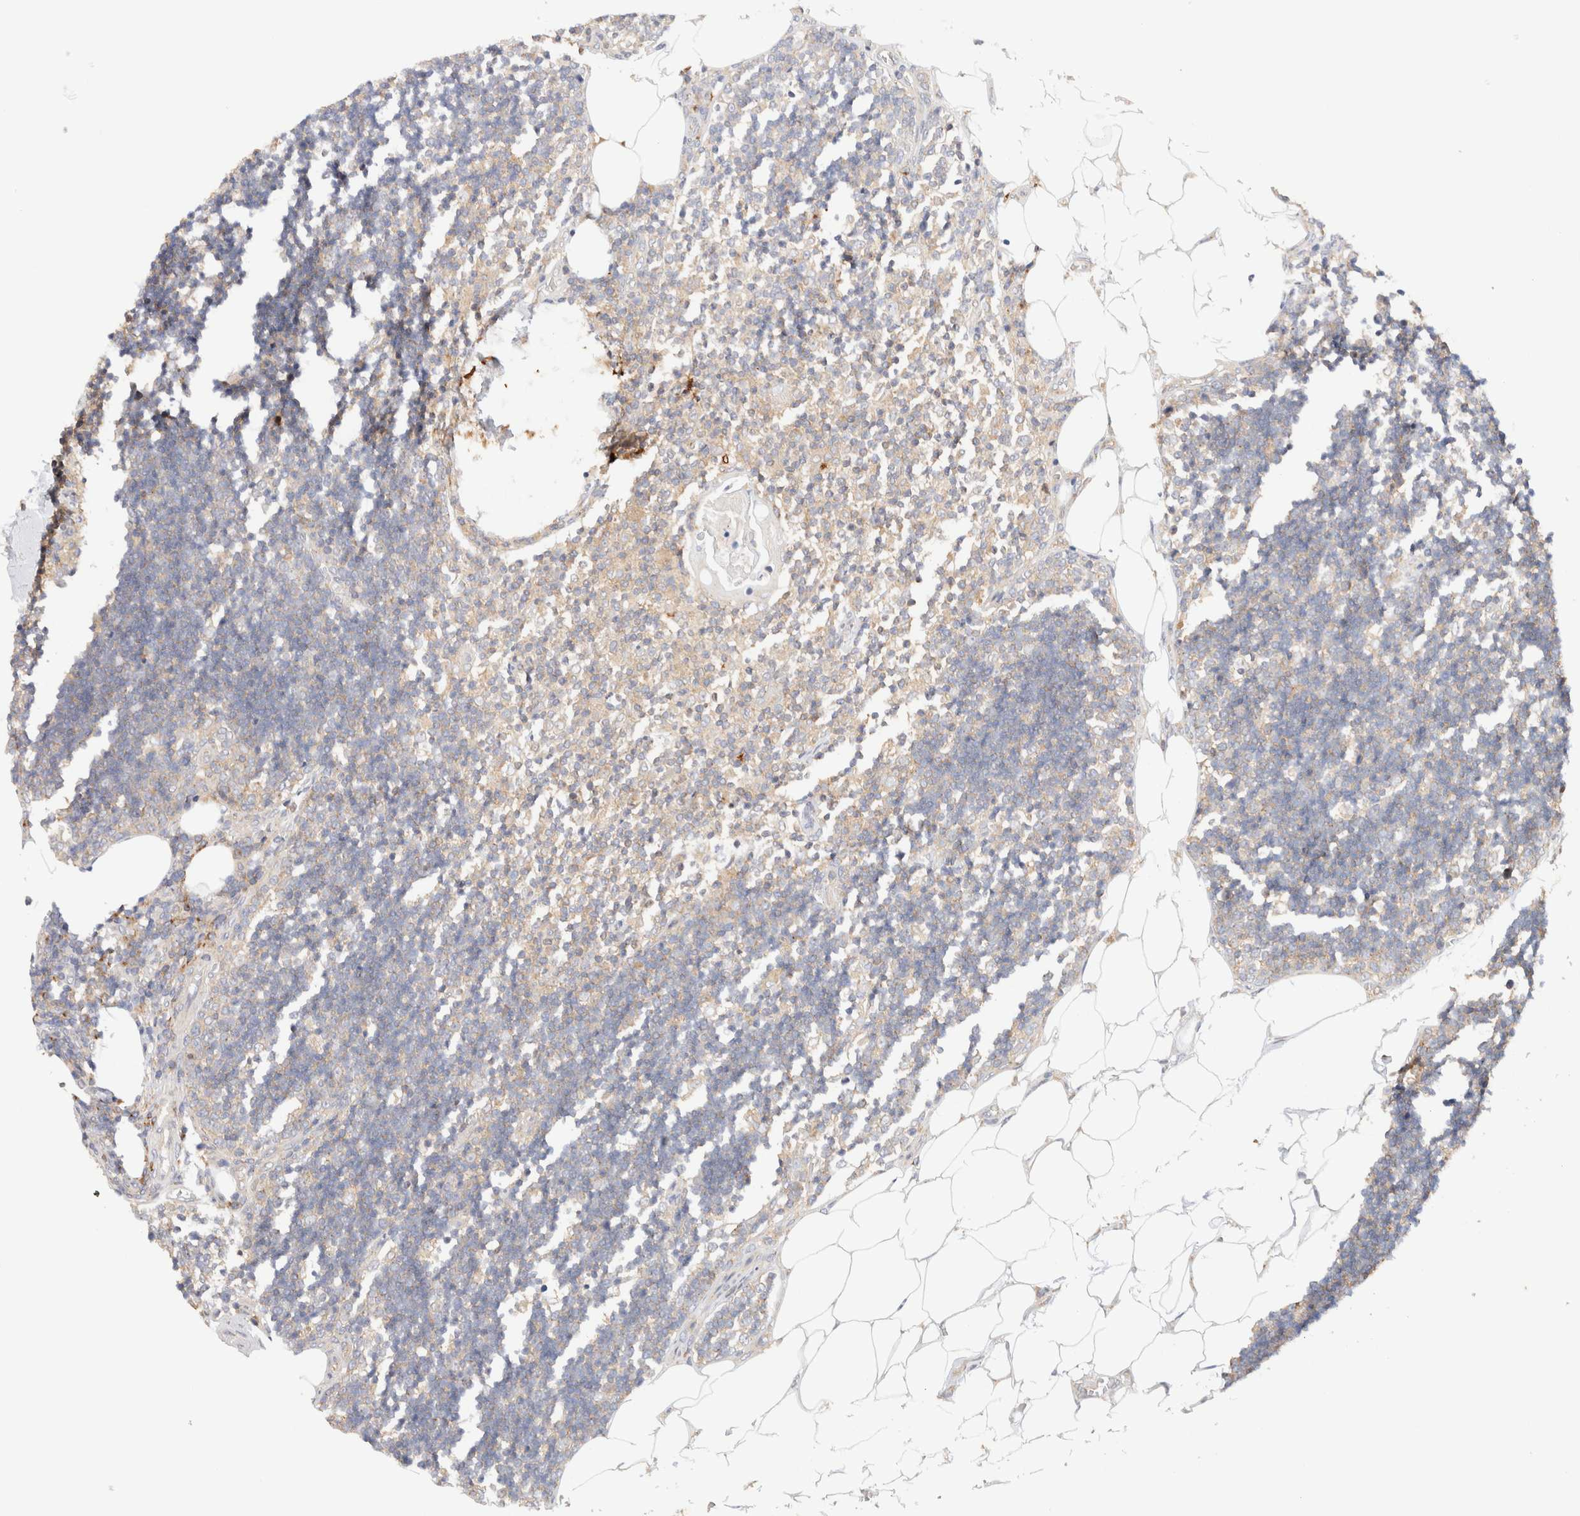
{"staining": {"intensity": "strong", "quantity": "<25%", "location": "cytoplasmic/membranous"}, "tissue": "lymph node", "cell_type": "Germinal center cells", "image_type": "normal", "snomed": [{"axis": "morphology", "description": "Normal tissue, NOS"}, {"axis": "topography", "description": "Lymph node"}], "caption": "An IHC histopathology image of unremarkable tissue is shown. Protein staining in brown shows strong cytoplasmic/membranous positivity in lymph node within germinal center cells.", "gene": "RABEP1", "patient": {"sex": "male", "age": 33}}